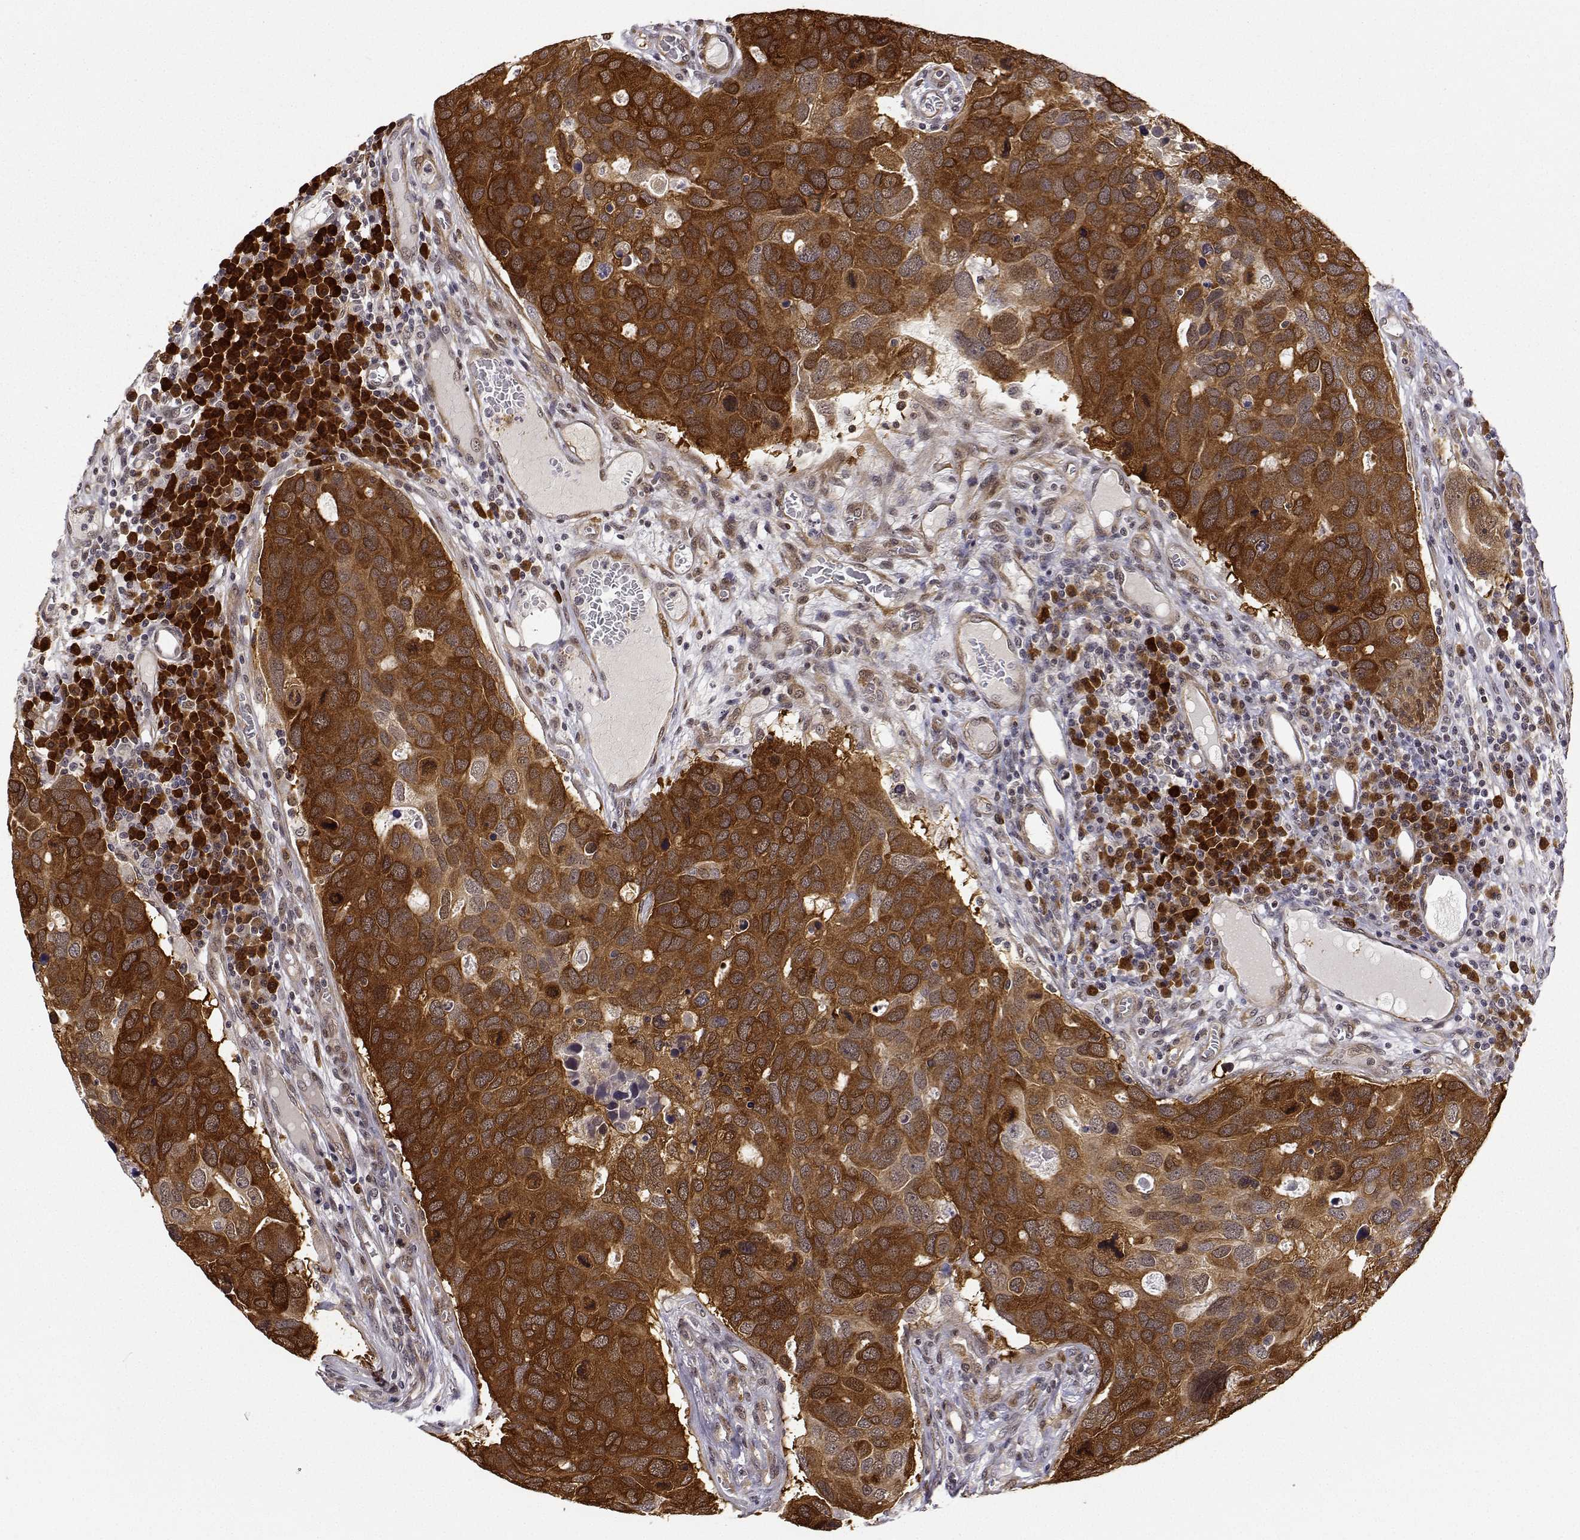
{"staining": {"intensity": "strong", "quantity": ">75%", "location": "cytoplasmic/membranous"}, "tissue": "breast cancer", "cell_type": "Tumor cells", "image_type": "cancer", "snomed": [{"axis": "morphology", "description": "Duct carcinoma"}, {"axis": "topography", "description": "Breast"}], "caption": "Human breast cancer stained with a brown dye displays strong cytoplasmic/membranous positive expression in about >75% of tumor cells.", "gene": "PHGDH", "patient": {"sex": "female", "age": 83}}